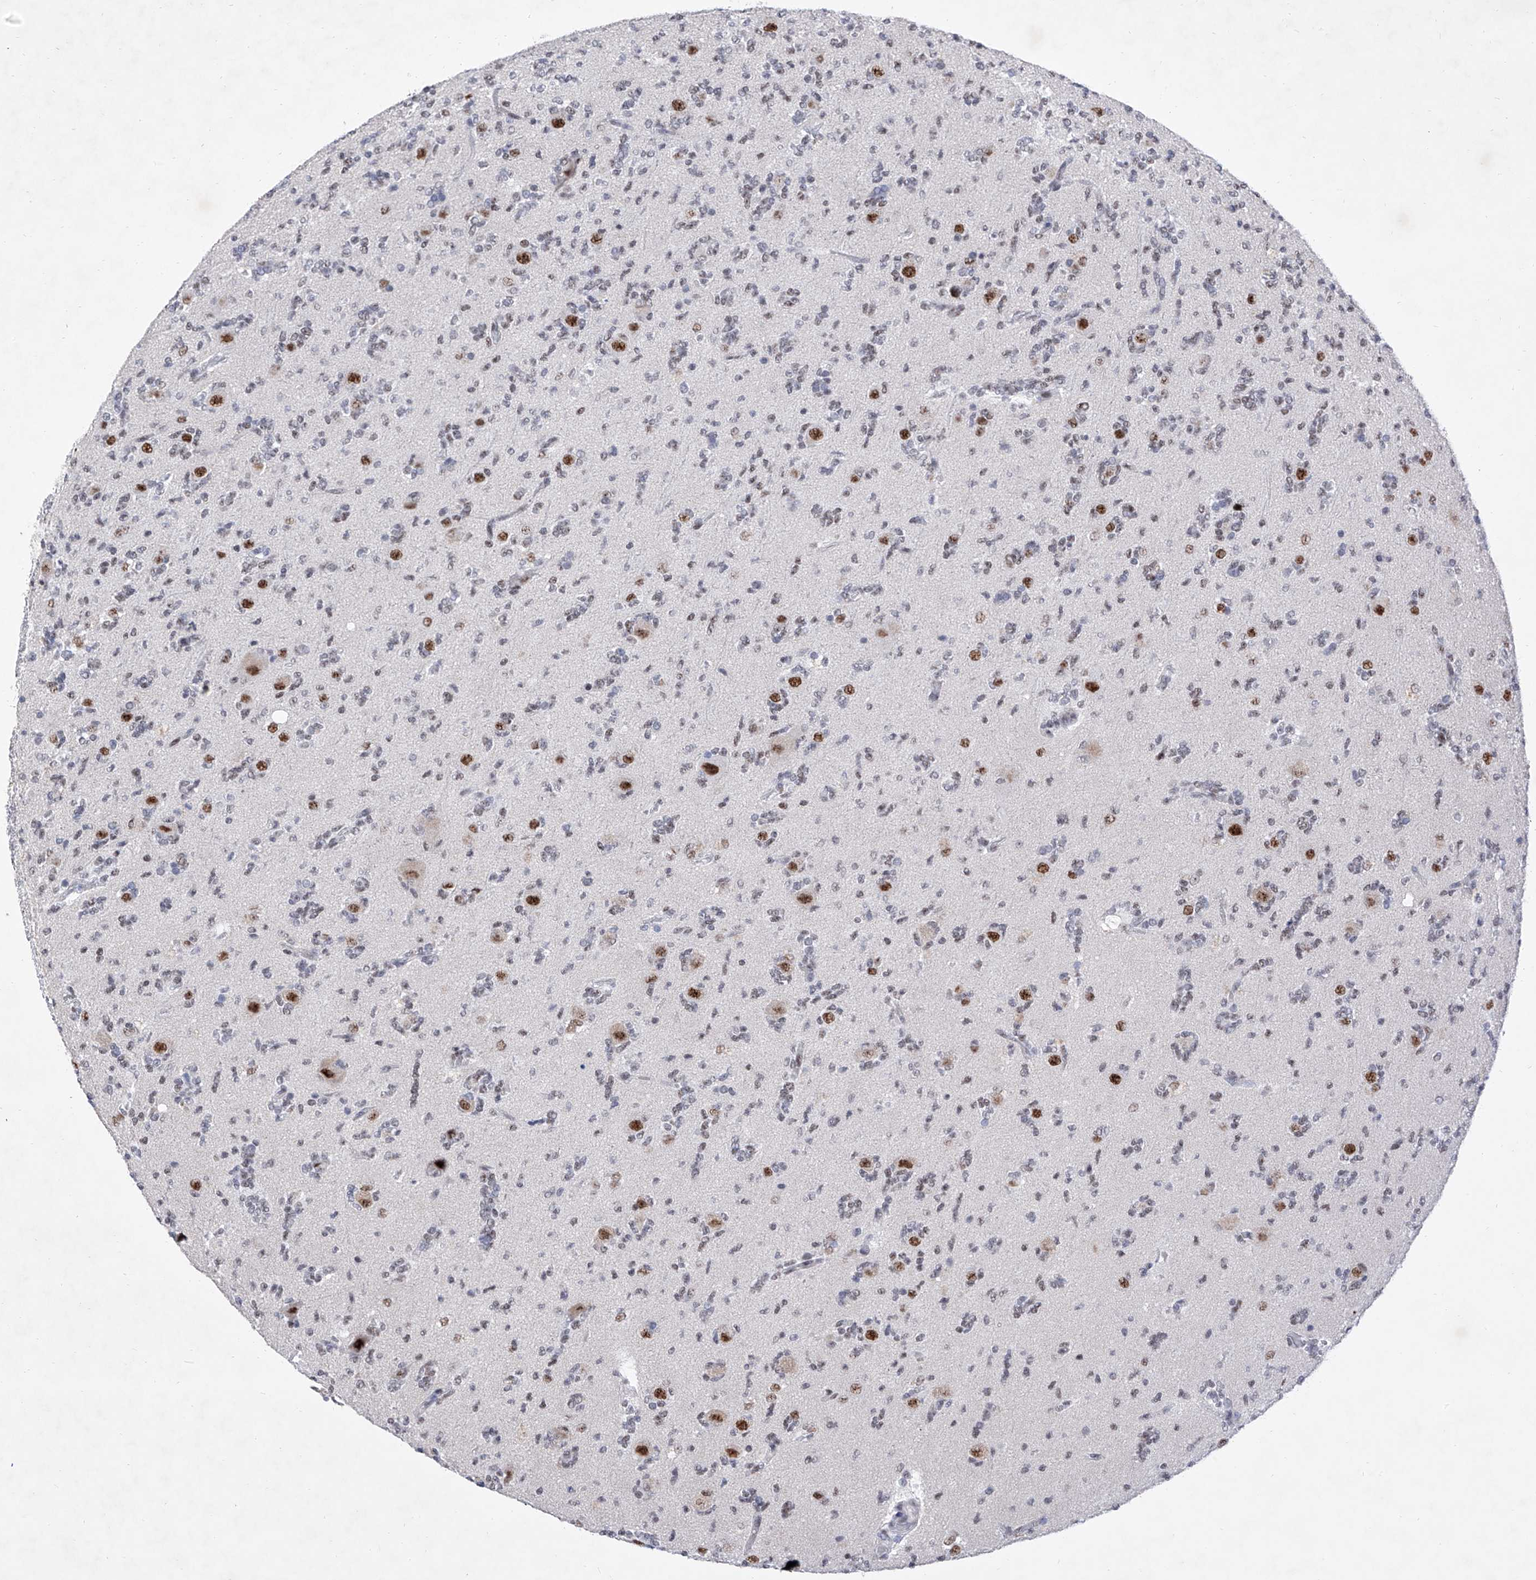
{"staining": {"intensity": "strong", "quantity": "<25%", "location": "nuclear"}, "tissue": "glioma", "cell_type": "Tumor cells", "image_type": "cancer", "snomed": [{"axis": "morphology", "description": "Glioma, malignant, High grade"}, {"axis": "topography", "description": "Brain"}], "caption": "Immunohistochemistry (IHC) micrograph of human glioma stained for a protein (brown), which shows medium levels of strong nuclear positivity in about <25% of tumor cells.", "gene": "ATN1", "patient": {"sex": "female", "age": 62}}